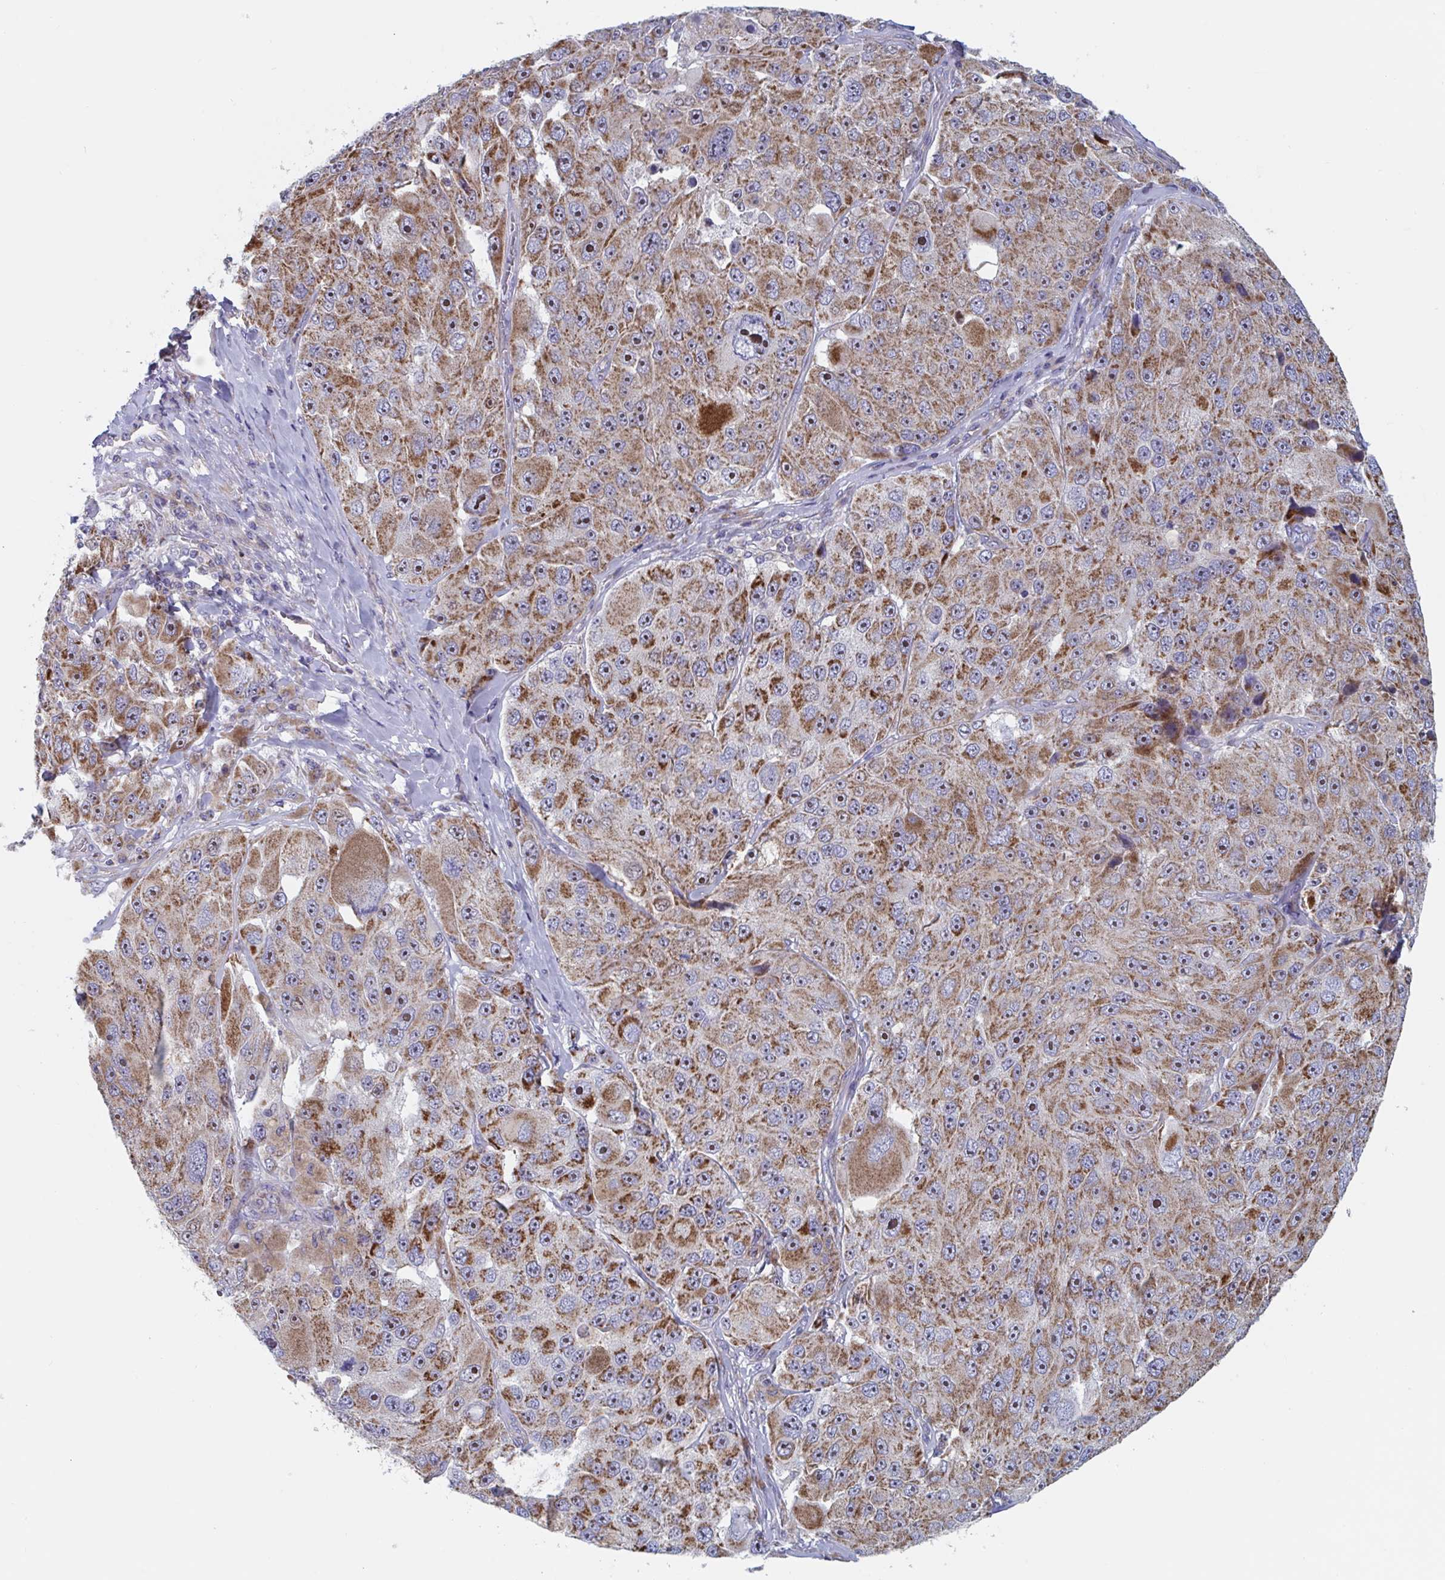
{"staining": {"intensity": "strong", "quantity": ">75%", "location": "cytoplasmic/membranous,nuclear"}, "tissue": "melanoma", "cell_type": "Tumor cells", "image_type": "cancer", "snomed": [{"axis": "morphology", "description": "Malignant melanoma, Metastatic site"}, {"axis": "topography", "description": "Lymph node"}], "caption": "Strong cytoplasmic/membranous and nuclear expression for a protein is appreciated in about >75% of tumor cells of malignant melanoma (metastatic site) using immunohistochemistry.", "gene": "MRPL53", "patient": {"sex": "male", "age": 62}}